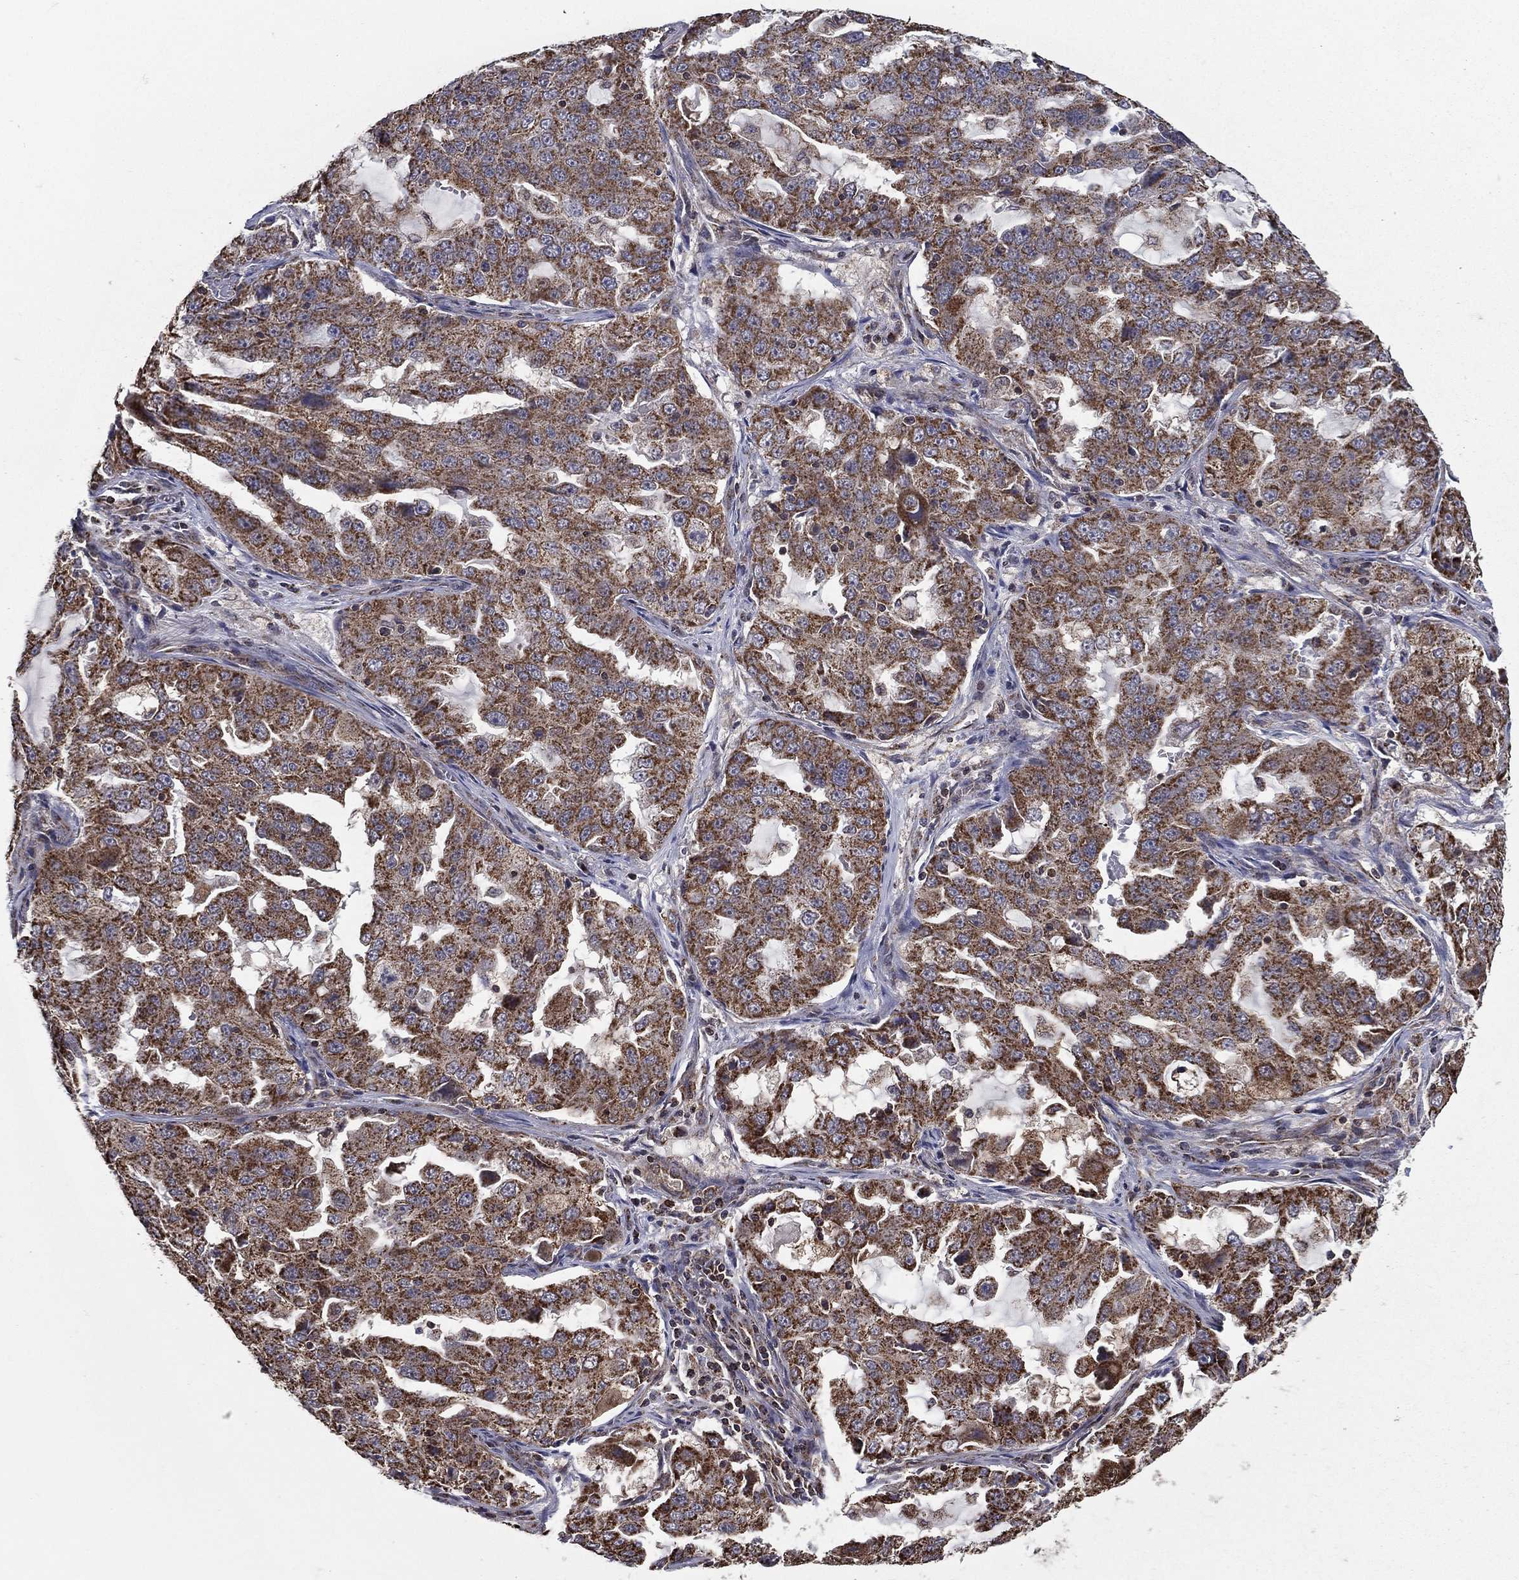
{"staining": {"intensity": "strong", "quantity": ">75%", "location": "cytoplasmic/membranous"}, "tissue": "lung cancer", "cell_type": "Tumor cells", "image_type": "cancer", "snomed": [{"axis": "morphology", "description": "Adenocarcinoma, NOS"}, {"axis": "topography", "description": "Lung"}], "caption": "The histopathology image reveals a brown stain indicating the presence of a protein in the cytoplasmic/membranous of tumor cells in lung adenocarcinoma.", "gene": "RIGI", "patient": {"sex": "female", "age": 61}}